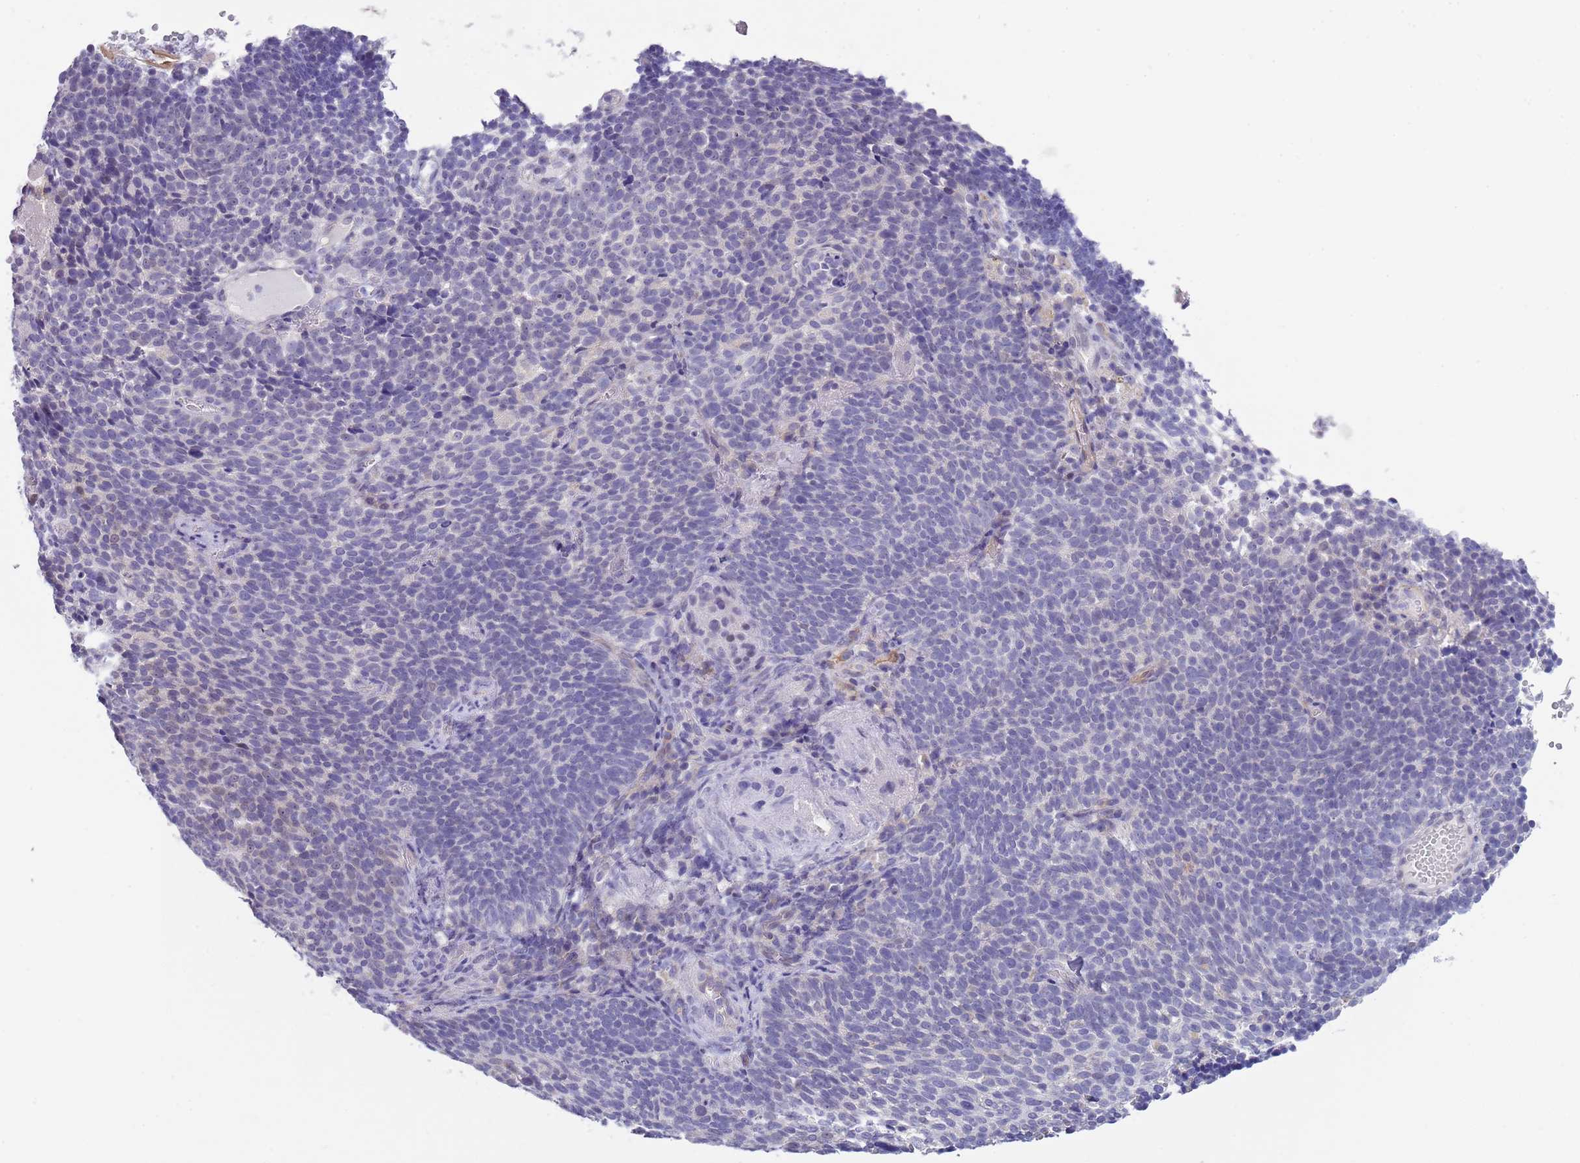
{"staining": {"intensity": "weak", "quantity": "<25%", "location": "nuclear"}, "tissue": "cervical cancer", "cell_type": "Tumor cells", "image_type": "cancer", "snomed": [{"axis": "morphology", "description": "Normal tissue, NOS"}, {"axis": "morphology", "description": "Squamous cell carcinoma, NOS"}, {"axis": "topography", "description": "Cervix"}], "caption": "Immunohistochemistry (IHC) of human cervical cancer (squamous cell carcinoma) reveals no positivity in tumor cells.", "gene": "BRMS1L", "patient": {"sex": "female", "age": 39}}